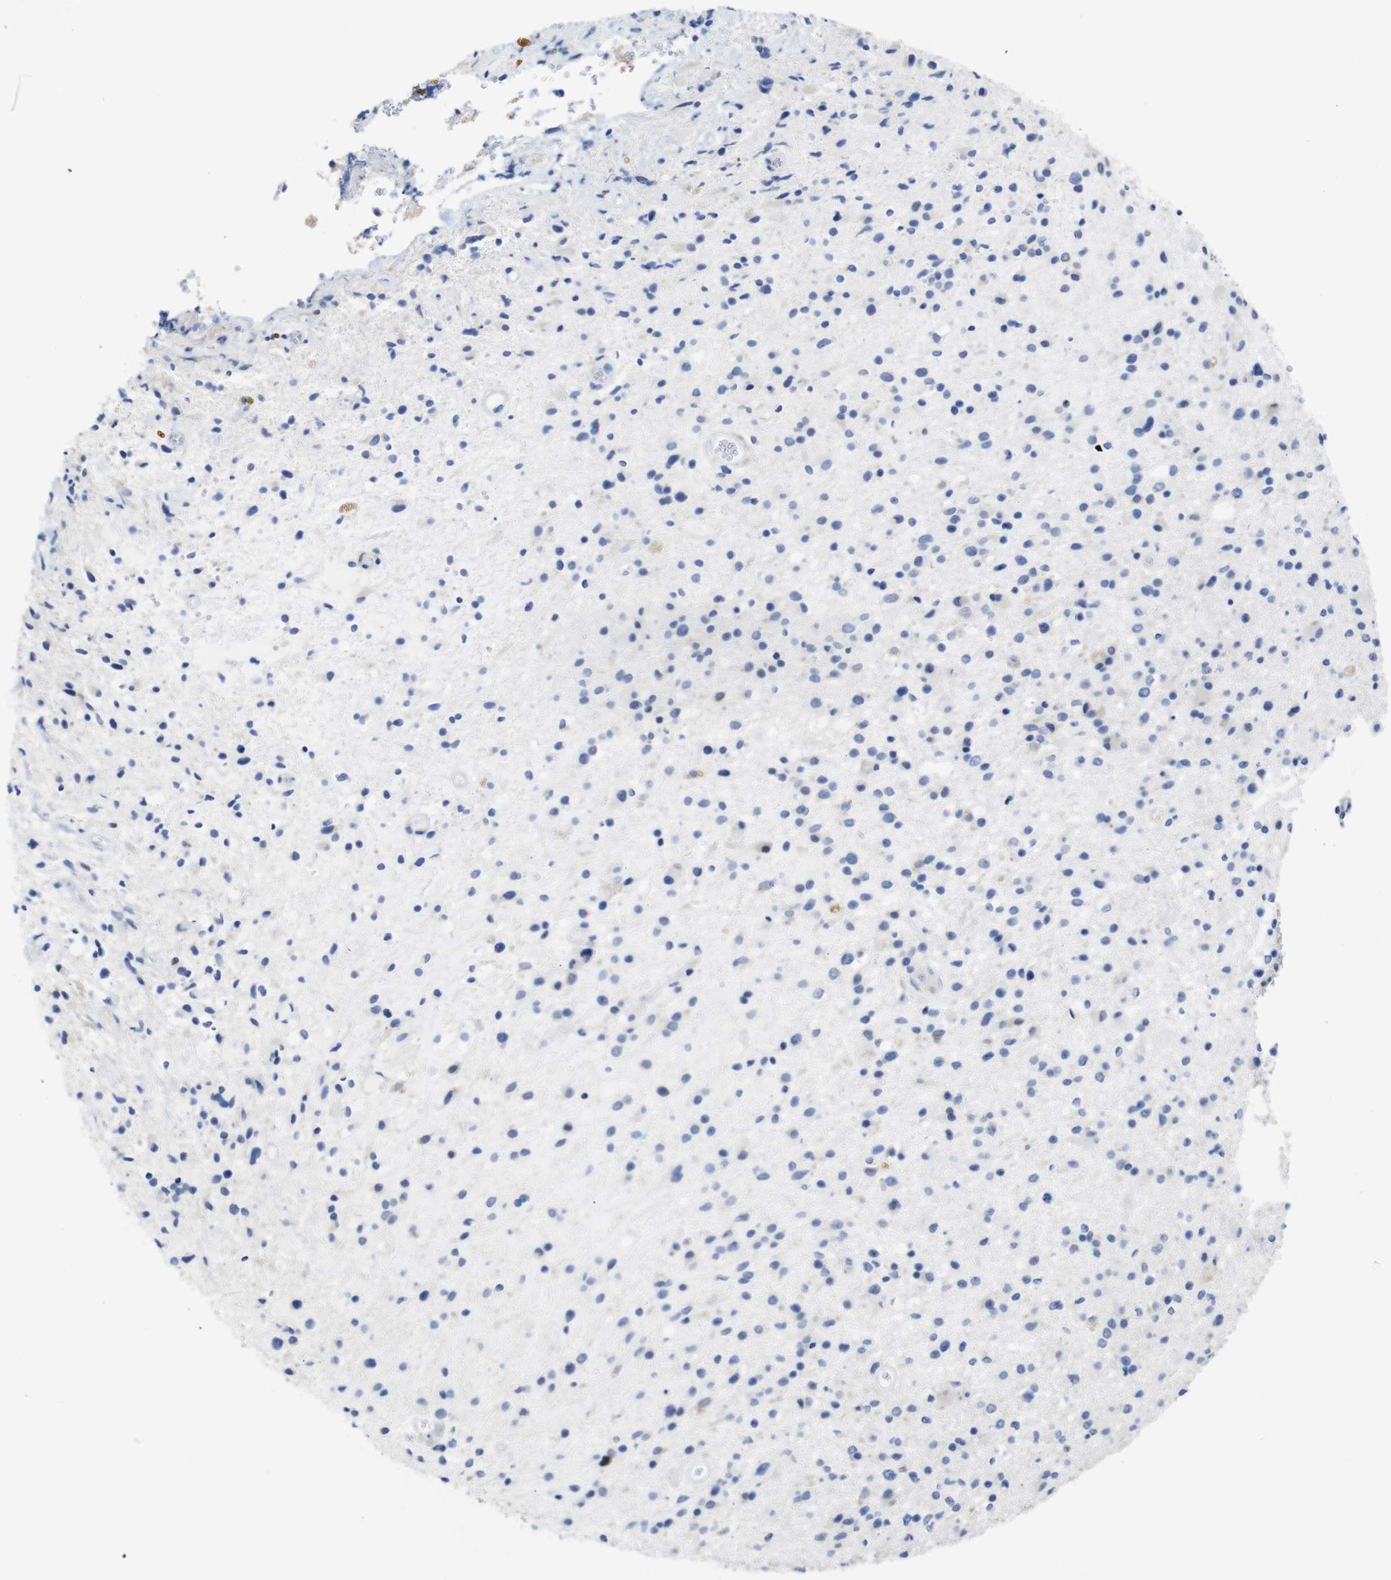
{"staining": {"intensity": "negative", "quantity": "none", "location": "none"}, "tissue": "glioma", "cell_type": "Tumor cells", "image_type": "cancer", "snomed": [{"axis": "morphology", "description": "Glioma, malignant, High grade"}, {"axis": "topography", "description": "Brain"}], "caption": "Photomicrograph shows no significant protein staining in tumor cells of malignant glioma (high-grade). (Immunohistochemistry (ihc), brightfield microscopy, high magnification).", "gene": "TCEAL9", "patient": {"sex": "male", "age": 33}}